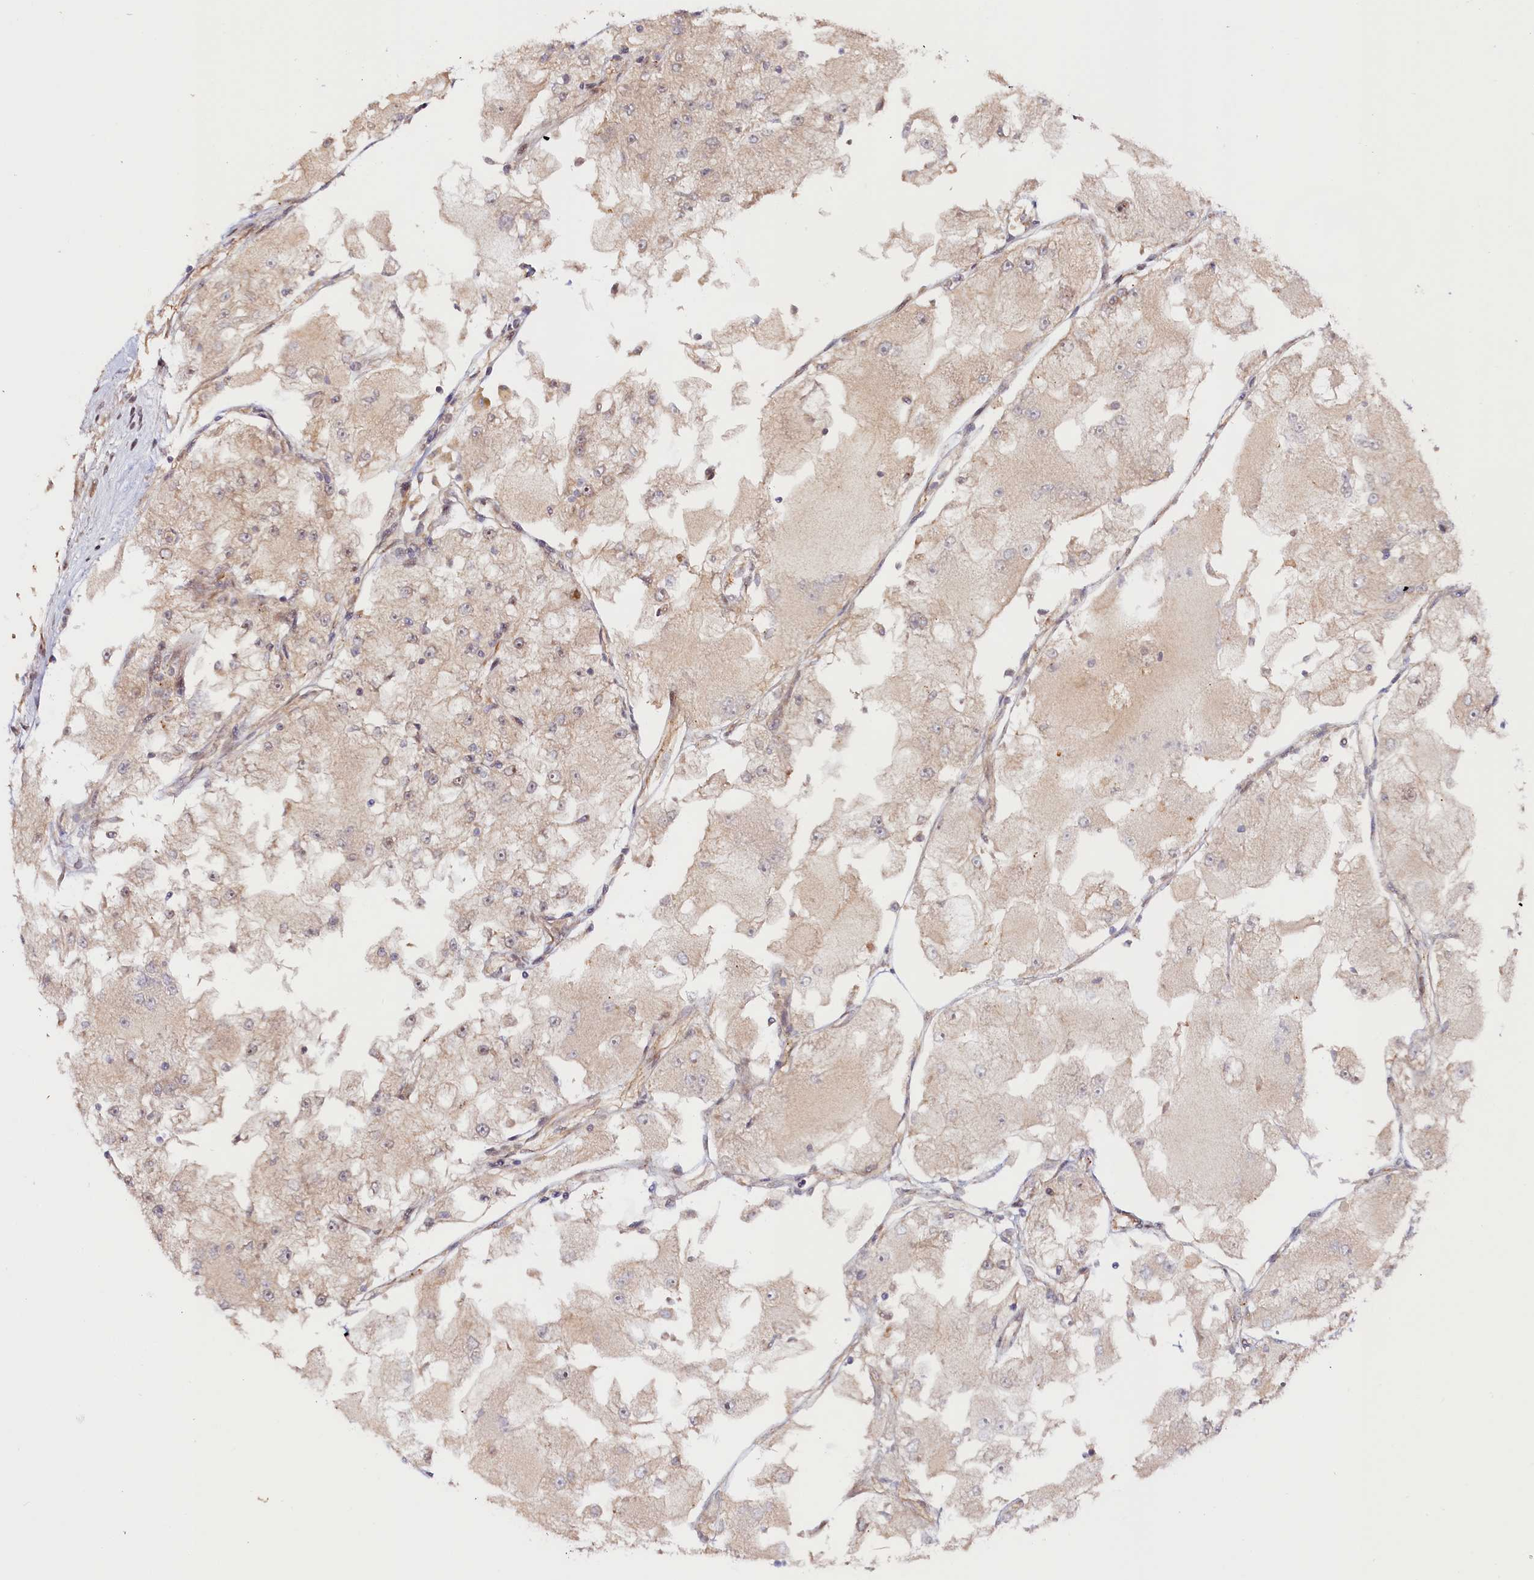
{"staining": {"intensity": "weak", "quantity": ">75%", "location": "cytoplasmic/membranous"}, "tissue": "renal cancer", "cell_type": "Tumor cells", "image_type": "cancer", "snomed": [{"axis": "morphology", "description": "Adenocarcinoma, NOS"}, {"axis": "topography", "description": "Kidney"}], "caption": "This is an image of immunohistochemistry (IHC) staining of renal adenocarcinoma, which shows weak staining in the cytoplasmic/membranous of tumor cells.", "gene": "ANKRD24", "patient": {"sex": "female", "age": 72}}